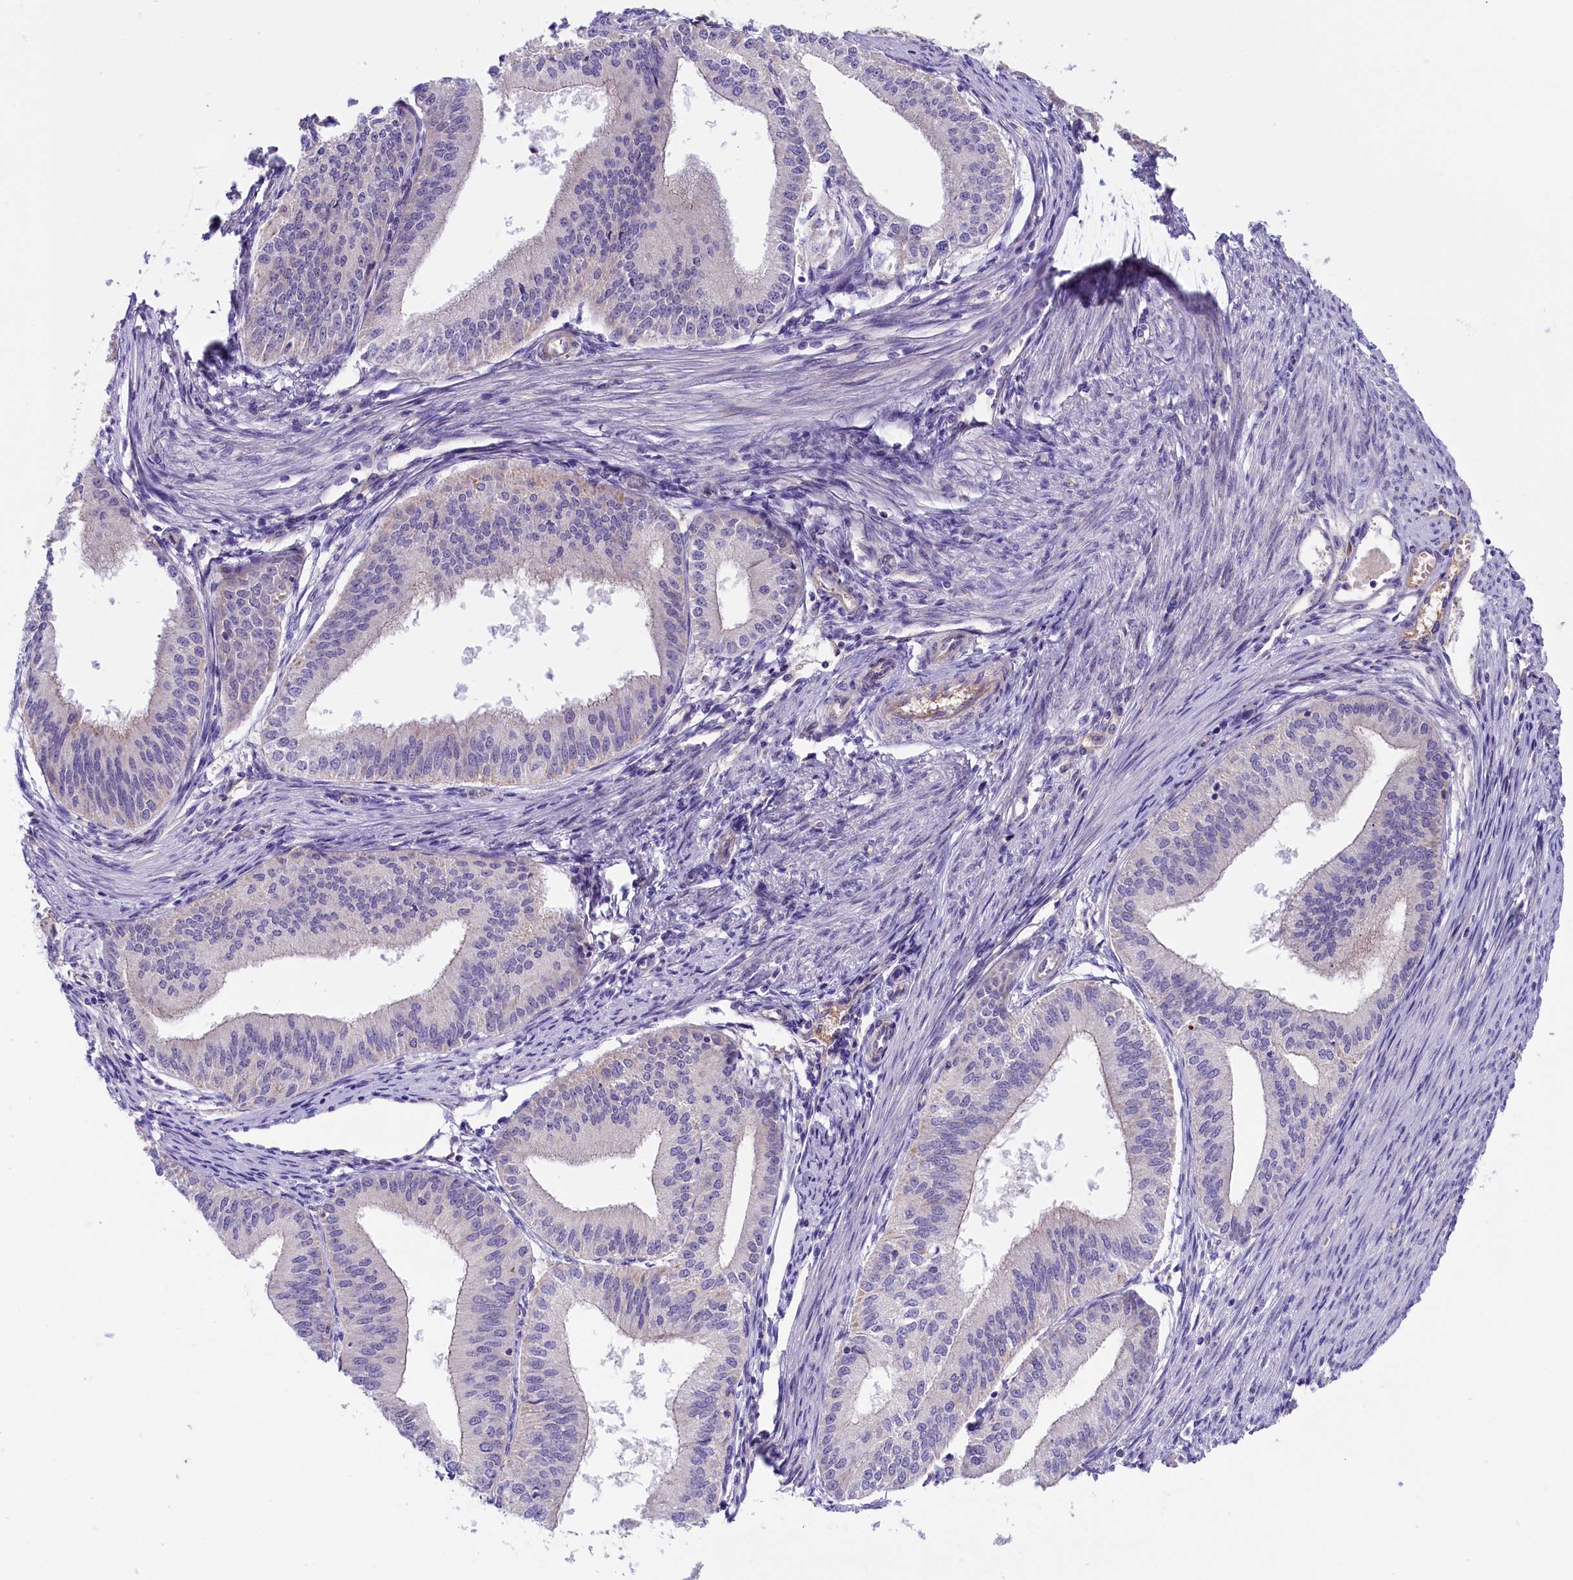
{"staining": {"intensity": "negative", "quantity": "none", "location": "none"}, "tissue": "endometrial cancer", "cell_type": "Tumor cells", "image_type": "cancer", "snomed": [{"axis": "morphology", "description": "Adenocarcinoma, NOS"}, {"axis": "topography", "description": "Endometrium"}], "caption": "DAB (3,3'-diaminobenzidine) immunohistochemical staining of endometrial cancer (adenocarcinoma) demonstrates no significant positivity in tumor cells.", "gene": "CCDC32", "patient": {"sex": "female", "age": 50}}